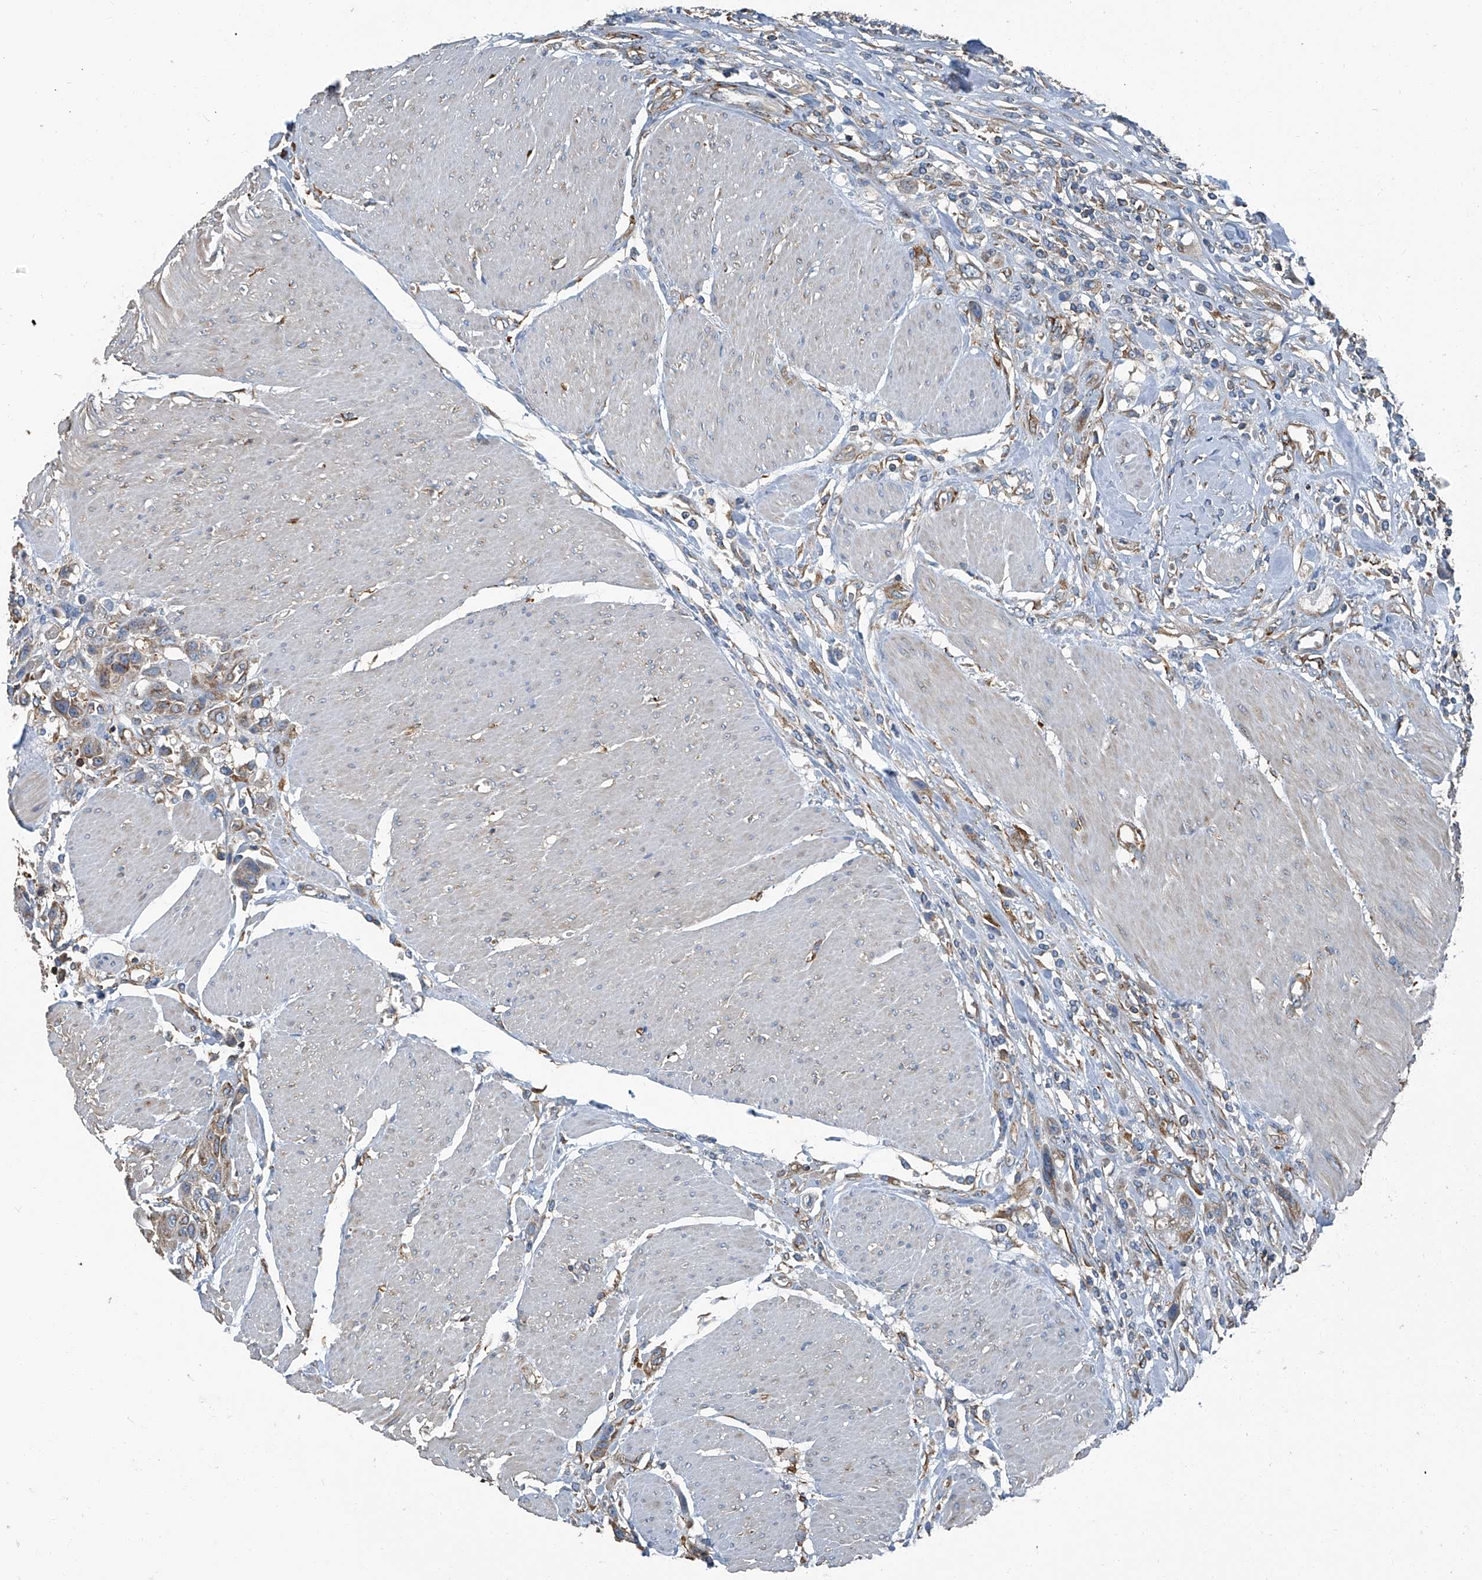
{"staining": {"intensity": "weak", "quantity": "25%-75%", "location": "cytoplasmic/membranous"}, "tissue": "urothelial cancer", "cell_type": "Tumor cells", "image_type": "cancer", "snomed": [{"axis": "morphology", "description": "Urothelial carcinoma, High grade"}, {"axis": "topography", "description": "Urinary bladder"}], "caption": "Urothelial cancer was stained to show a protein in brown. There is low levels of weak cytoplasmic/membranous staining in approximately 25%-75% of tumor cells.", "gene": "SEPTIN7", "patient": {"sex": "male", "age": 50}}